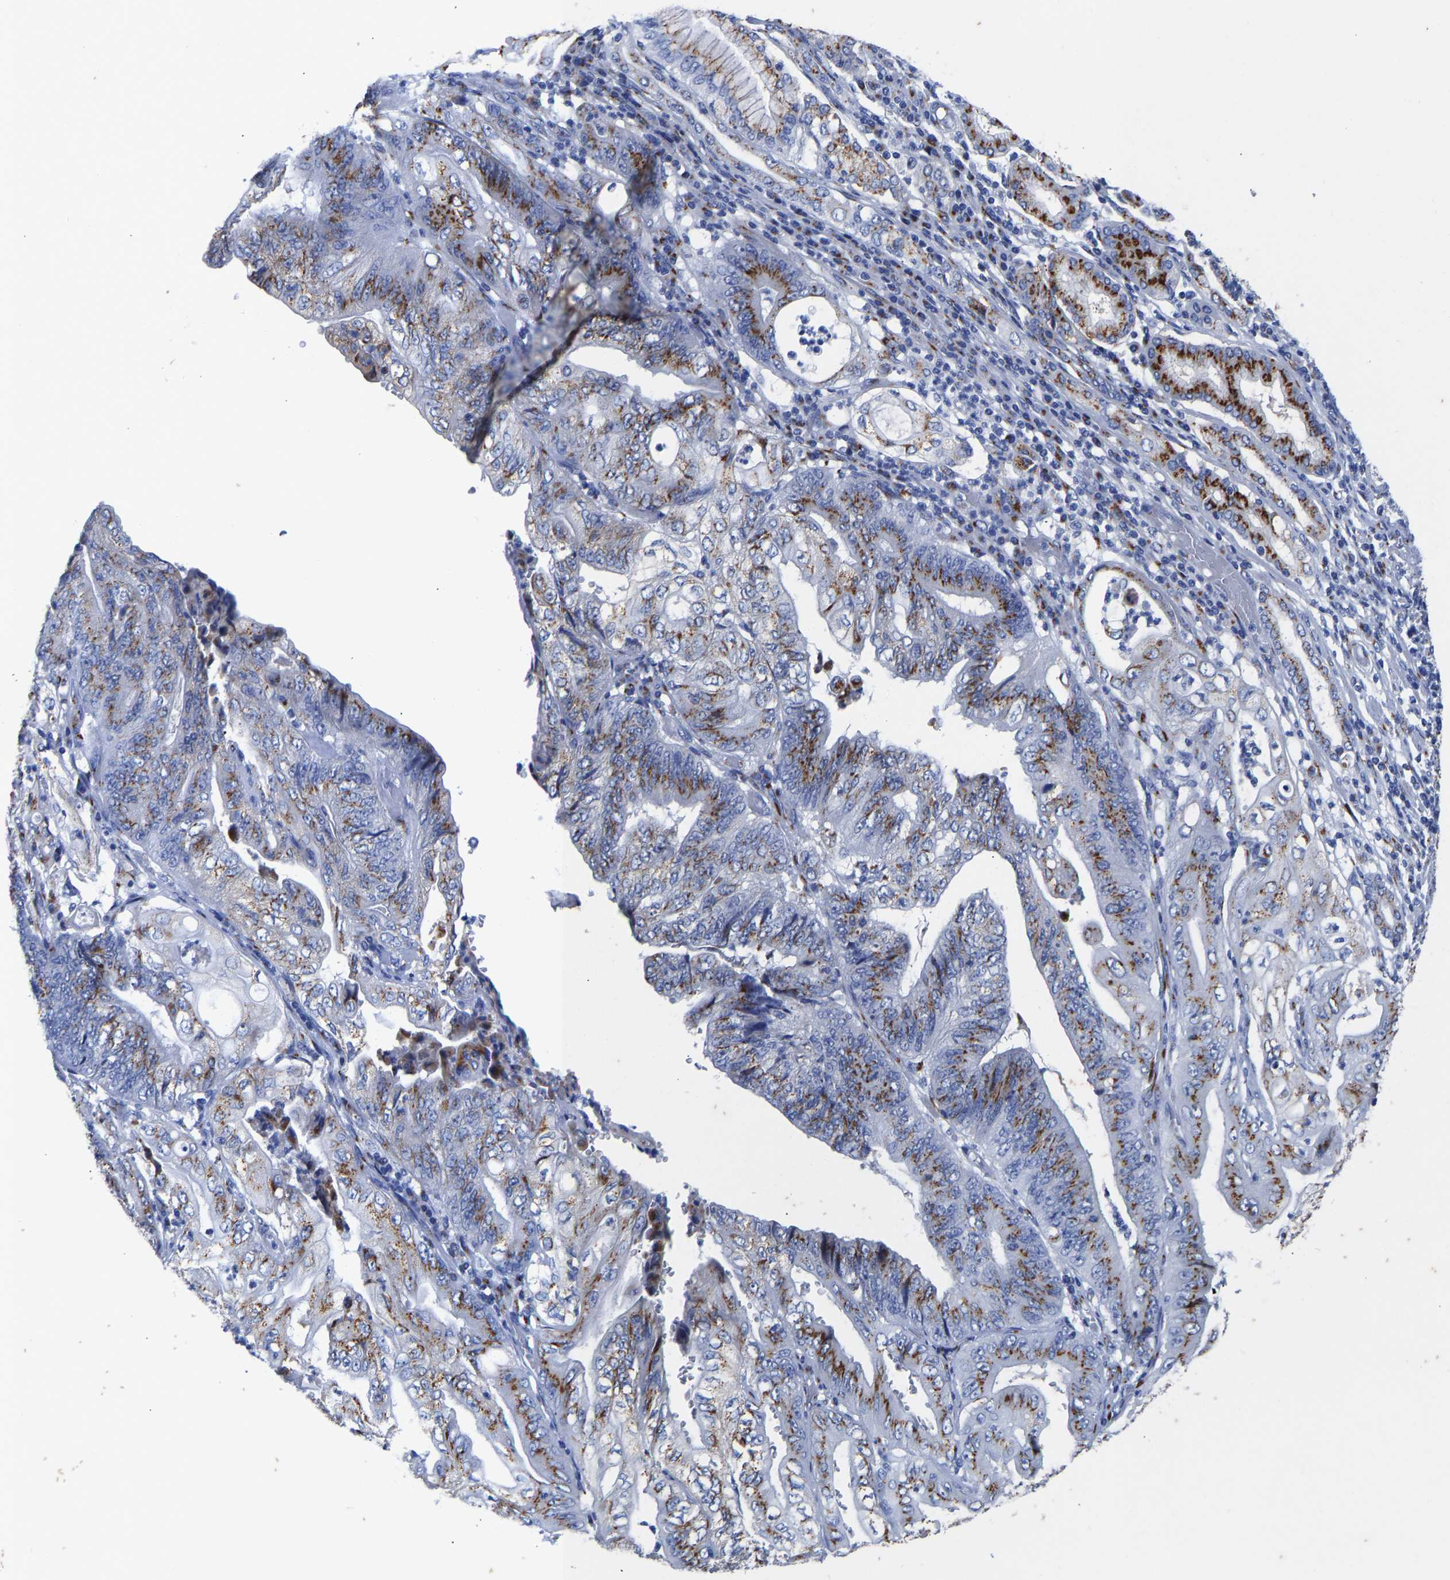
{"staining": {"intensity": "moderate", "quantity": ">75%", "location": "cytoplasmic/membranous"}, "tissue": "stomach cancer", "cell_type": "Tumor cells", "image_type": "cancer", "snomed": [{"axis": "morphology", "description": "Adenocarcinoma, NOS"}, {"axis": "topography", "description": "Stomach"}], "caption": "Brown immunohistochemical staining in human stomach adenocarcinoma shows moderate cytoplasmic/membranous staining in about >75% of tumor cells. (Brightfield microscopy of DAB IHC at high magnification).", "gene": "TMEM87A", "patient": {"sex": "female", "age": 73}}